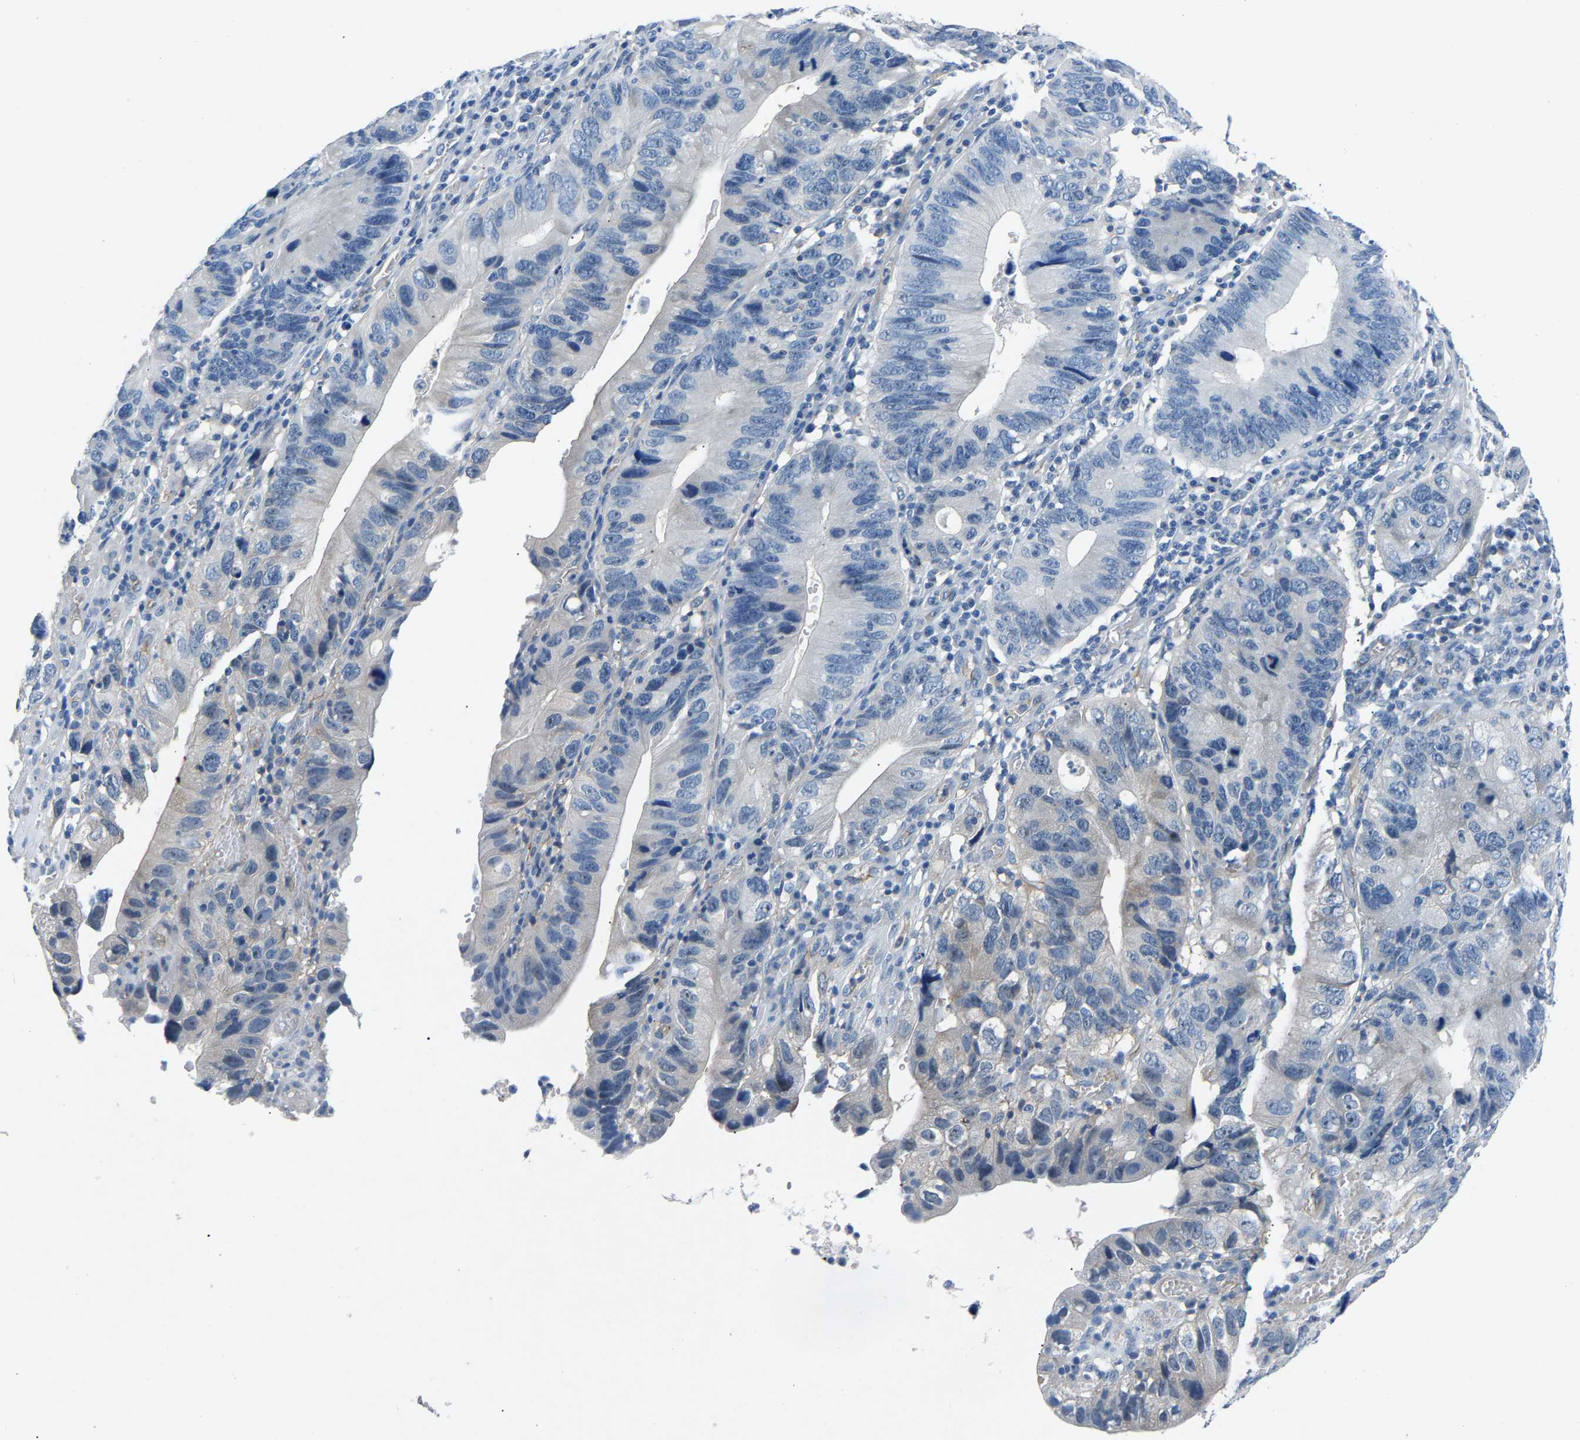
{"staining": {"intensity": "negative", "quantity": "none", "location": "none"}, "tissue": "stomach cancer", "cell_type": "Tumor cells", "image_type": "cancer", "snomed": [{"axis": "morphology", "description": "Adenocarcinoma, NOS"}, {"axis": "topography", "description": "Stomach"}], "caption": "IHC micrograph of neoplastic tissue: human stomach cancer stained with DAB displays no significant protein staining in tumor cells.", "gene": "DNAAF5", "patient": {"sex": "male", "age": 59}}